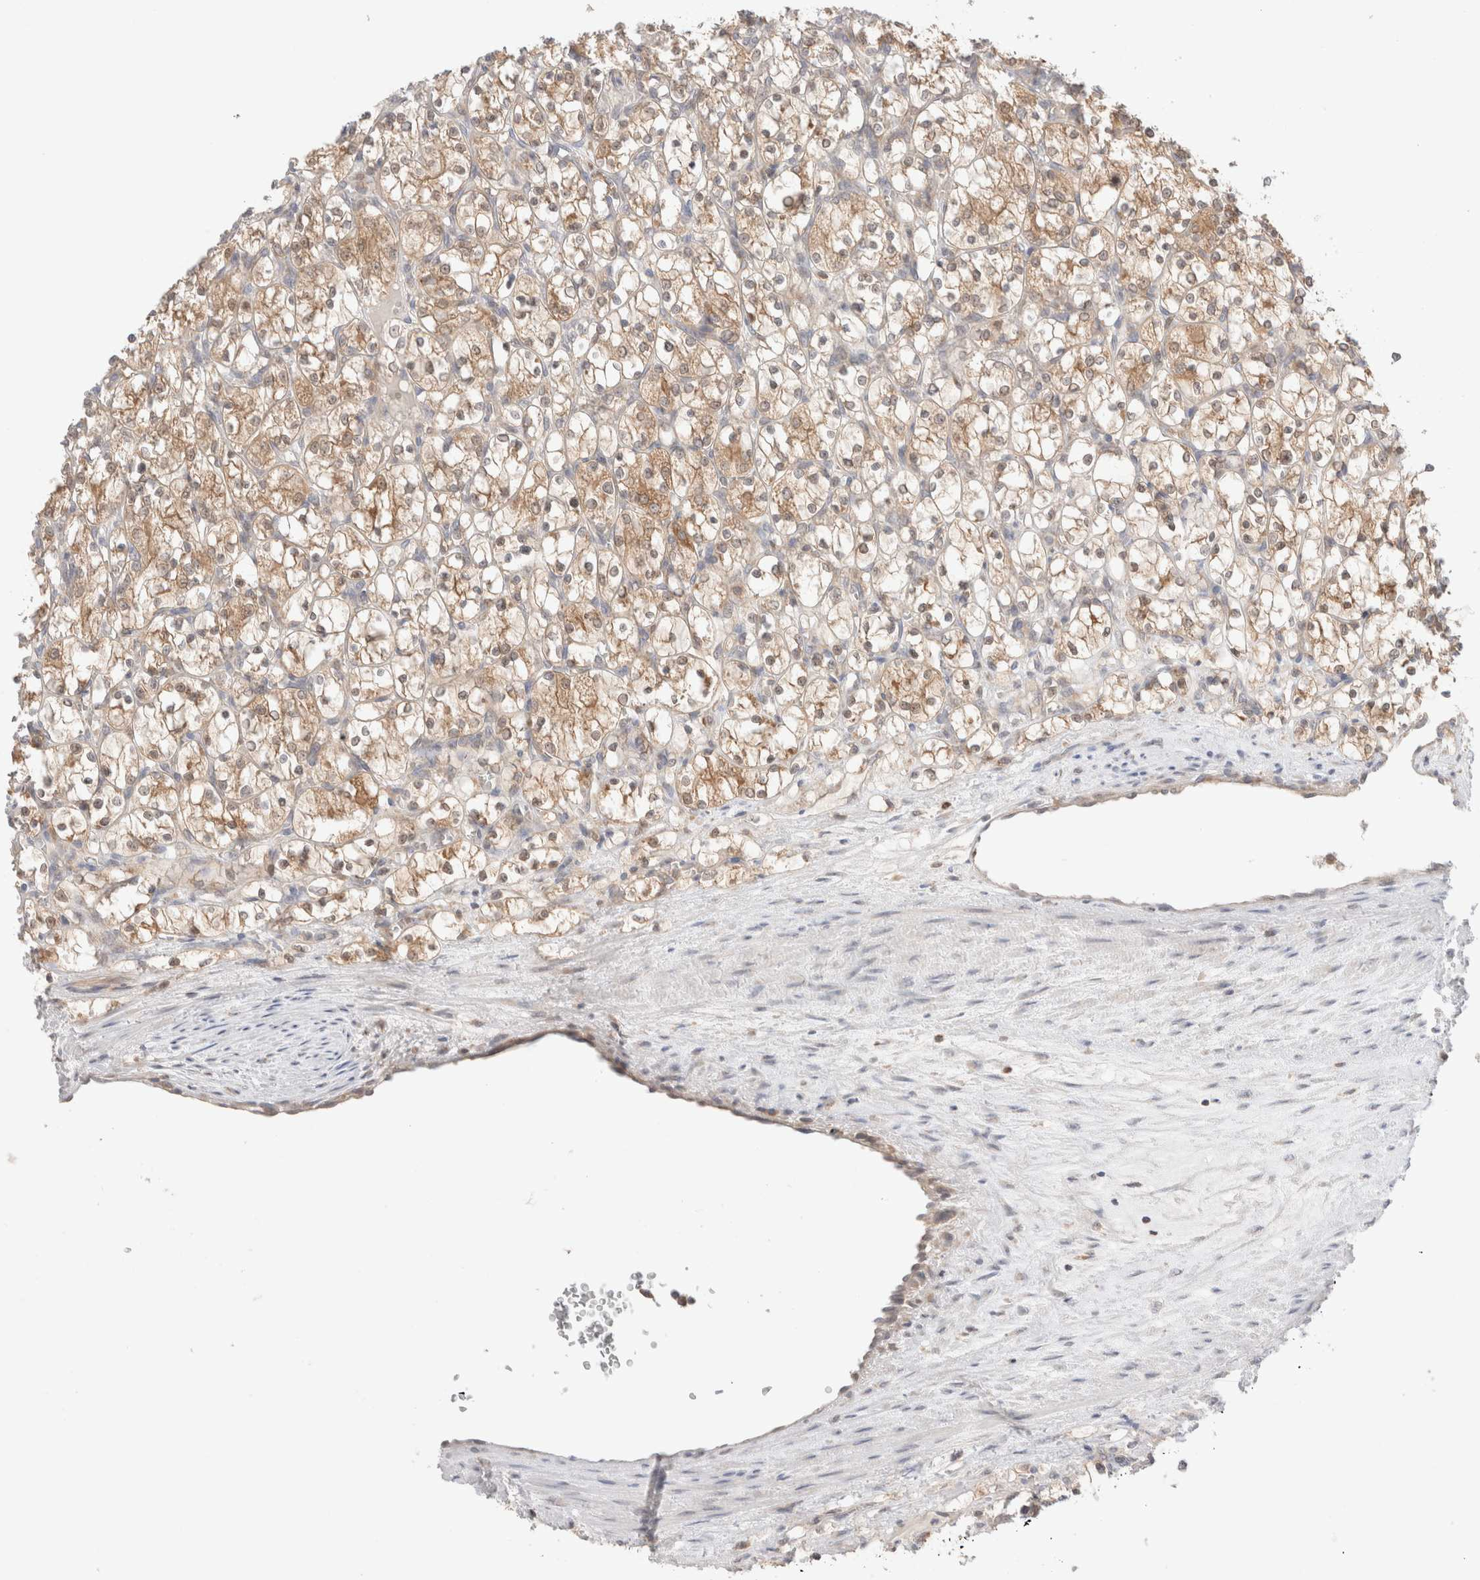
{"staining": {"intensity": "weak", "quantity": ">75%", "location": "cytoplasmic/membranous"}, "tissue": "renal cancer", "cell_type": "Tumor cells", "image_type": "cancer", "snomed": [{"axis": "morphology", "description": "Adenocarcinoma, NOS"}, {"axis": "topography", "description": "Kidney"}], "caption": "DAB immunohistochemical staining of renal cancer (adenocarcinoma) exhibits weak cytoplasmic/membranous protein staining in about >75% of tumor cells.", "gene": "XKR4", "patient": {"sex": "female", "age": 69}}